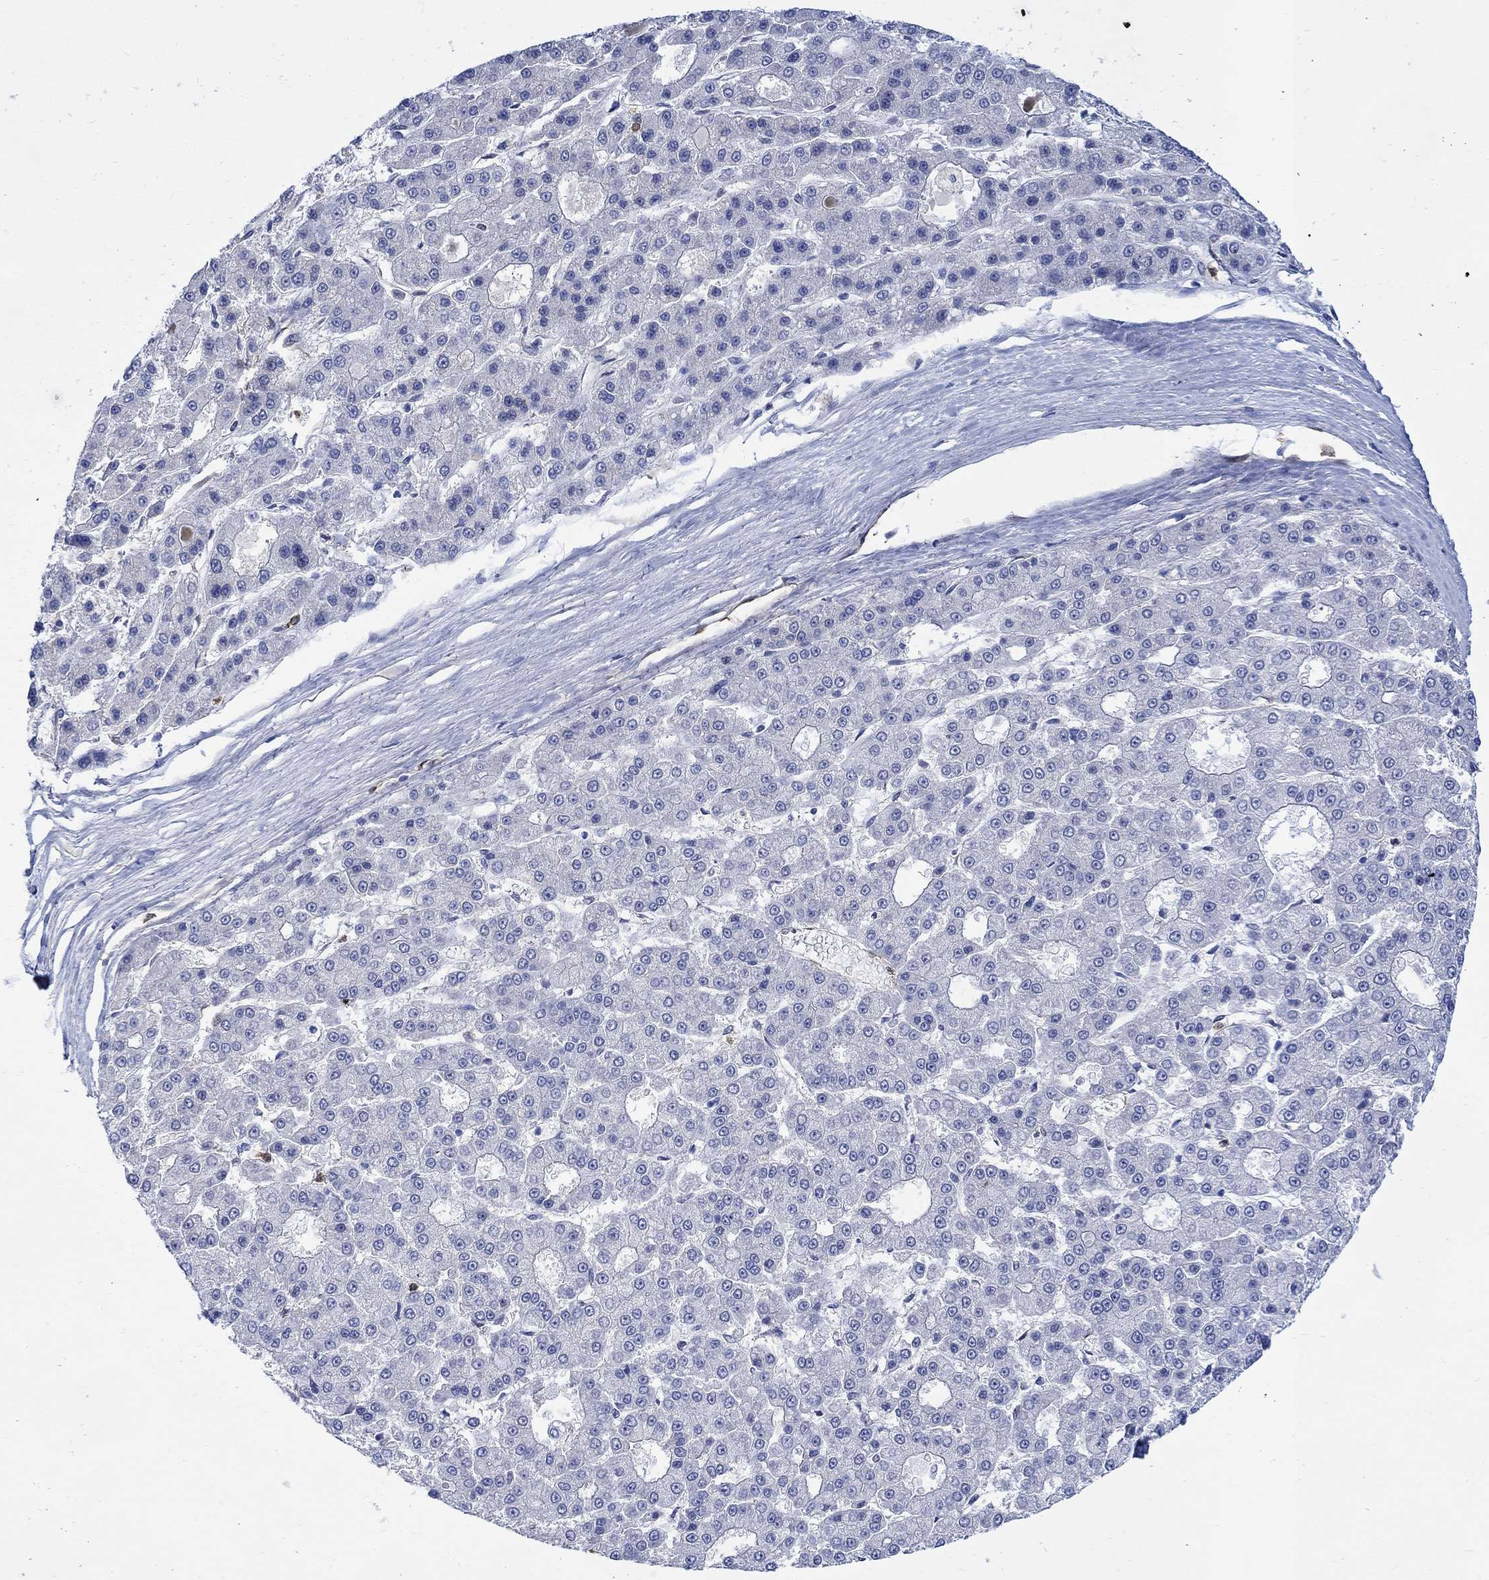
{"staining": {"intensity": "weak", "quantity": "<25%", "location": "cytoplasmic/membranous"}, "tissue": "liver cancer", "cell_type": "Tumor cells", "image_type": "cancer", "snomed": [{"axis": "morphology", "description": "Carcinoma, Hepatocellular, NOS"}, {"axis": "topography", "description": "Liver"}], "caption": "This micrograph is of liver cancer stained with IHC to label a protein in brown with the nuclei are counter-stained blue. There is no staining in tumor cells.", "gene": "TGM2", "patient": {"sex": "male", "age": 70}}